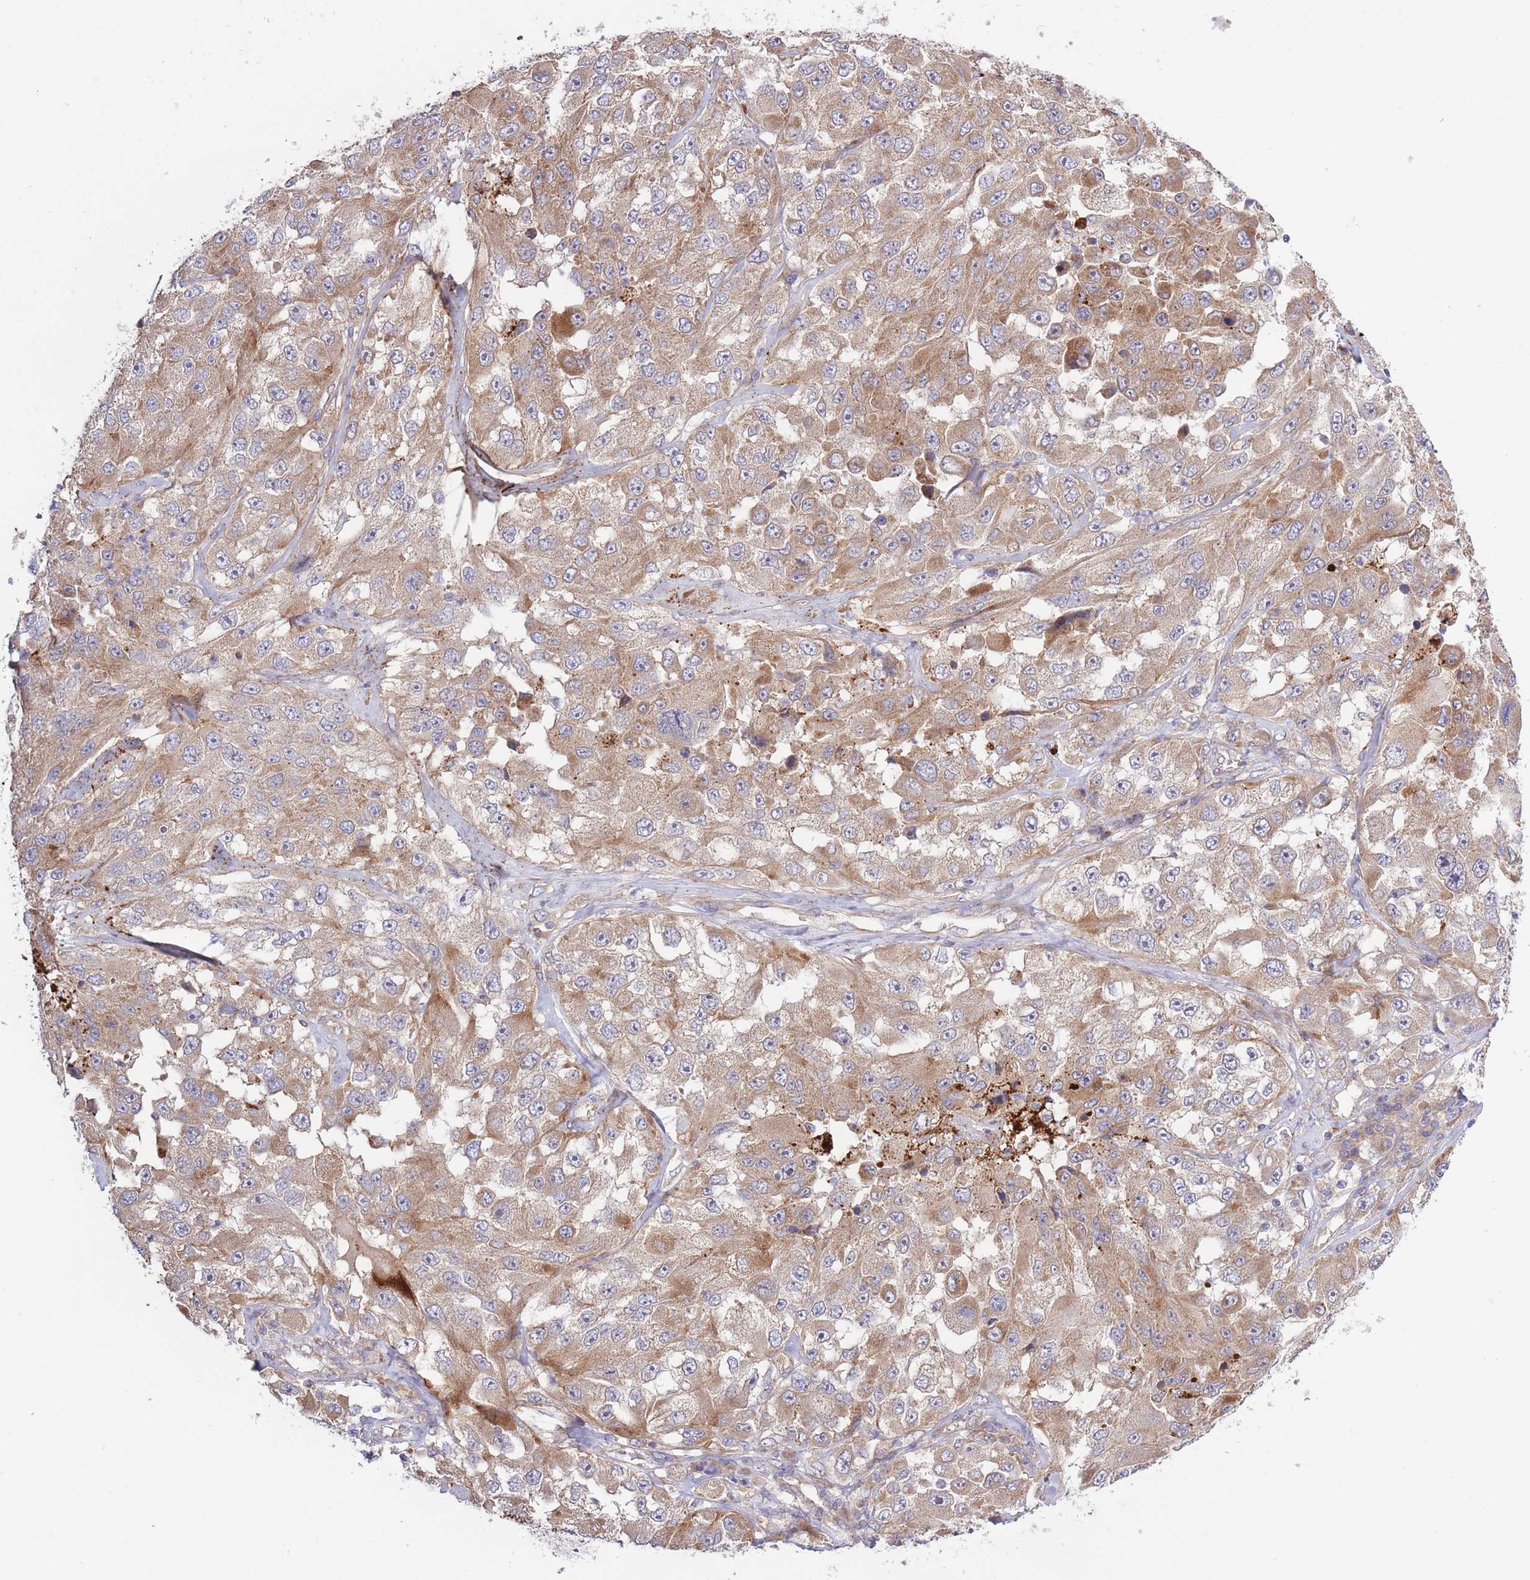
{"staining": {"intensity": "moderate", "quantity": ">75%", "location": "cytoplasmic/membranous"}, "tissue": "melanoma", "cell_type": "Tumor cells", "image_type": "cancer", "snomed": [{"axis": "morphology", "description": "Malignant melanoma, Metastatic site"}, {"axis": "topography", "description": "Lymph node"}], "caption": "DAB immunohistochemical staining of melanoma exhibits moderate cytoplasmic/membranous protein positivity in approximately >75% of tumor cells.", "gene": "ATP13A2", "patient": {"sex": "male", "age": 62}}